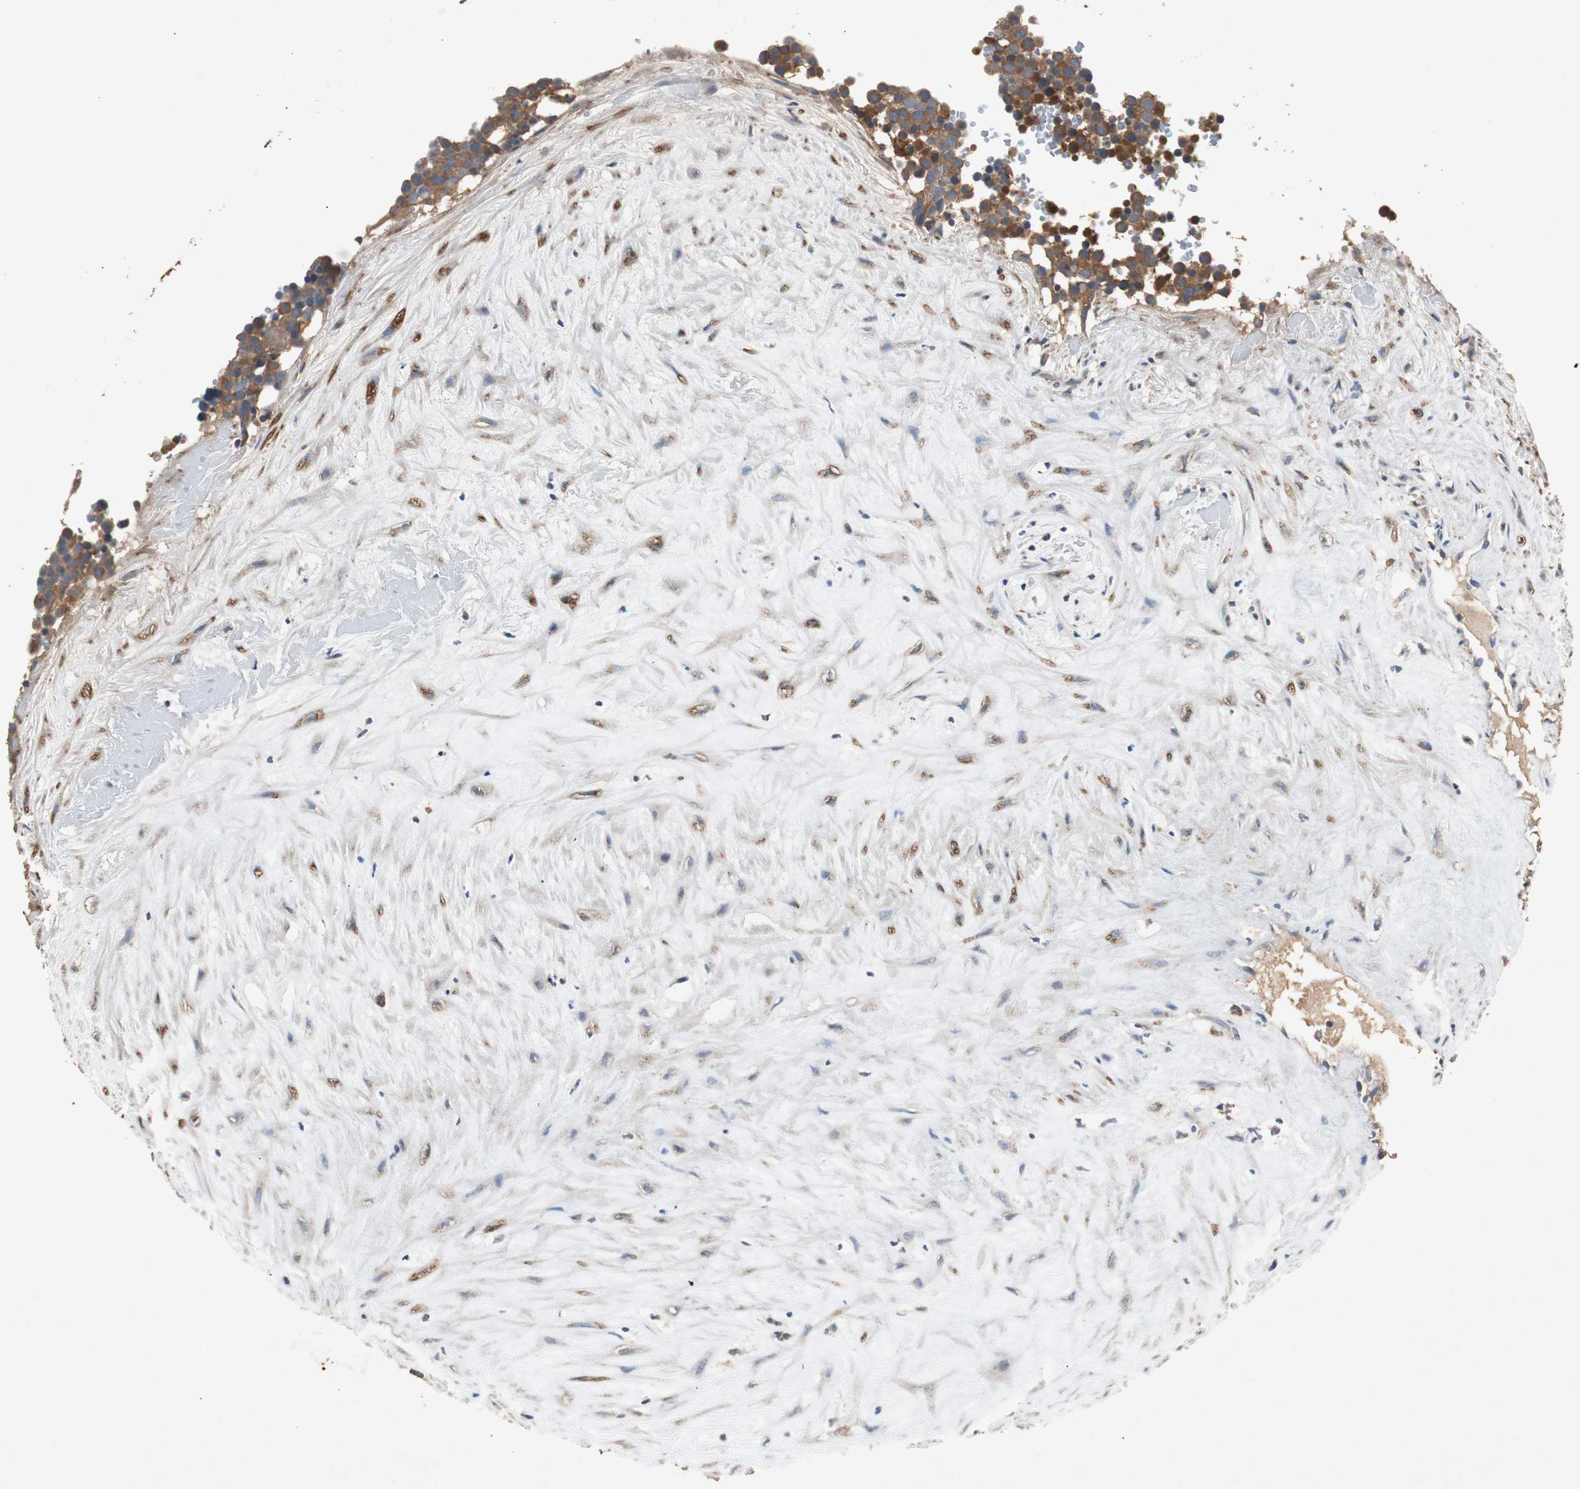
{"staining": {"intensity": "strong", "quantity": ">75%", "location": "cytoplasmic/membranous"}, "tissue": "testis cancer", "cell_type": "Tumor cells", "image_type": "cancer", "snomed": [{"axis": "morphology", "description": "Seminoma, NOS"}, {"axis": "topography", "description": "Testis"}], "caption": "Immunohistochemical staining of human testis cancer exhibits high levels of strong cytoplasmic/membranous protein expression in approximately >75% of tumor cells.", "gene": "TNFRSF14", "patient": {"sex": "male", "age": 71}}